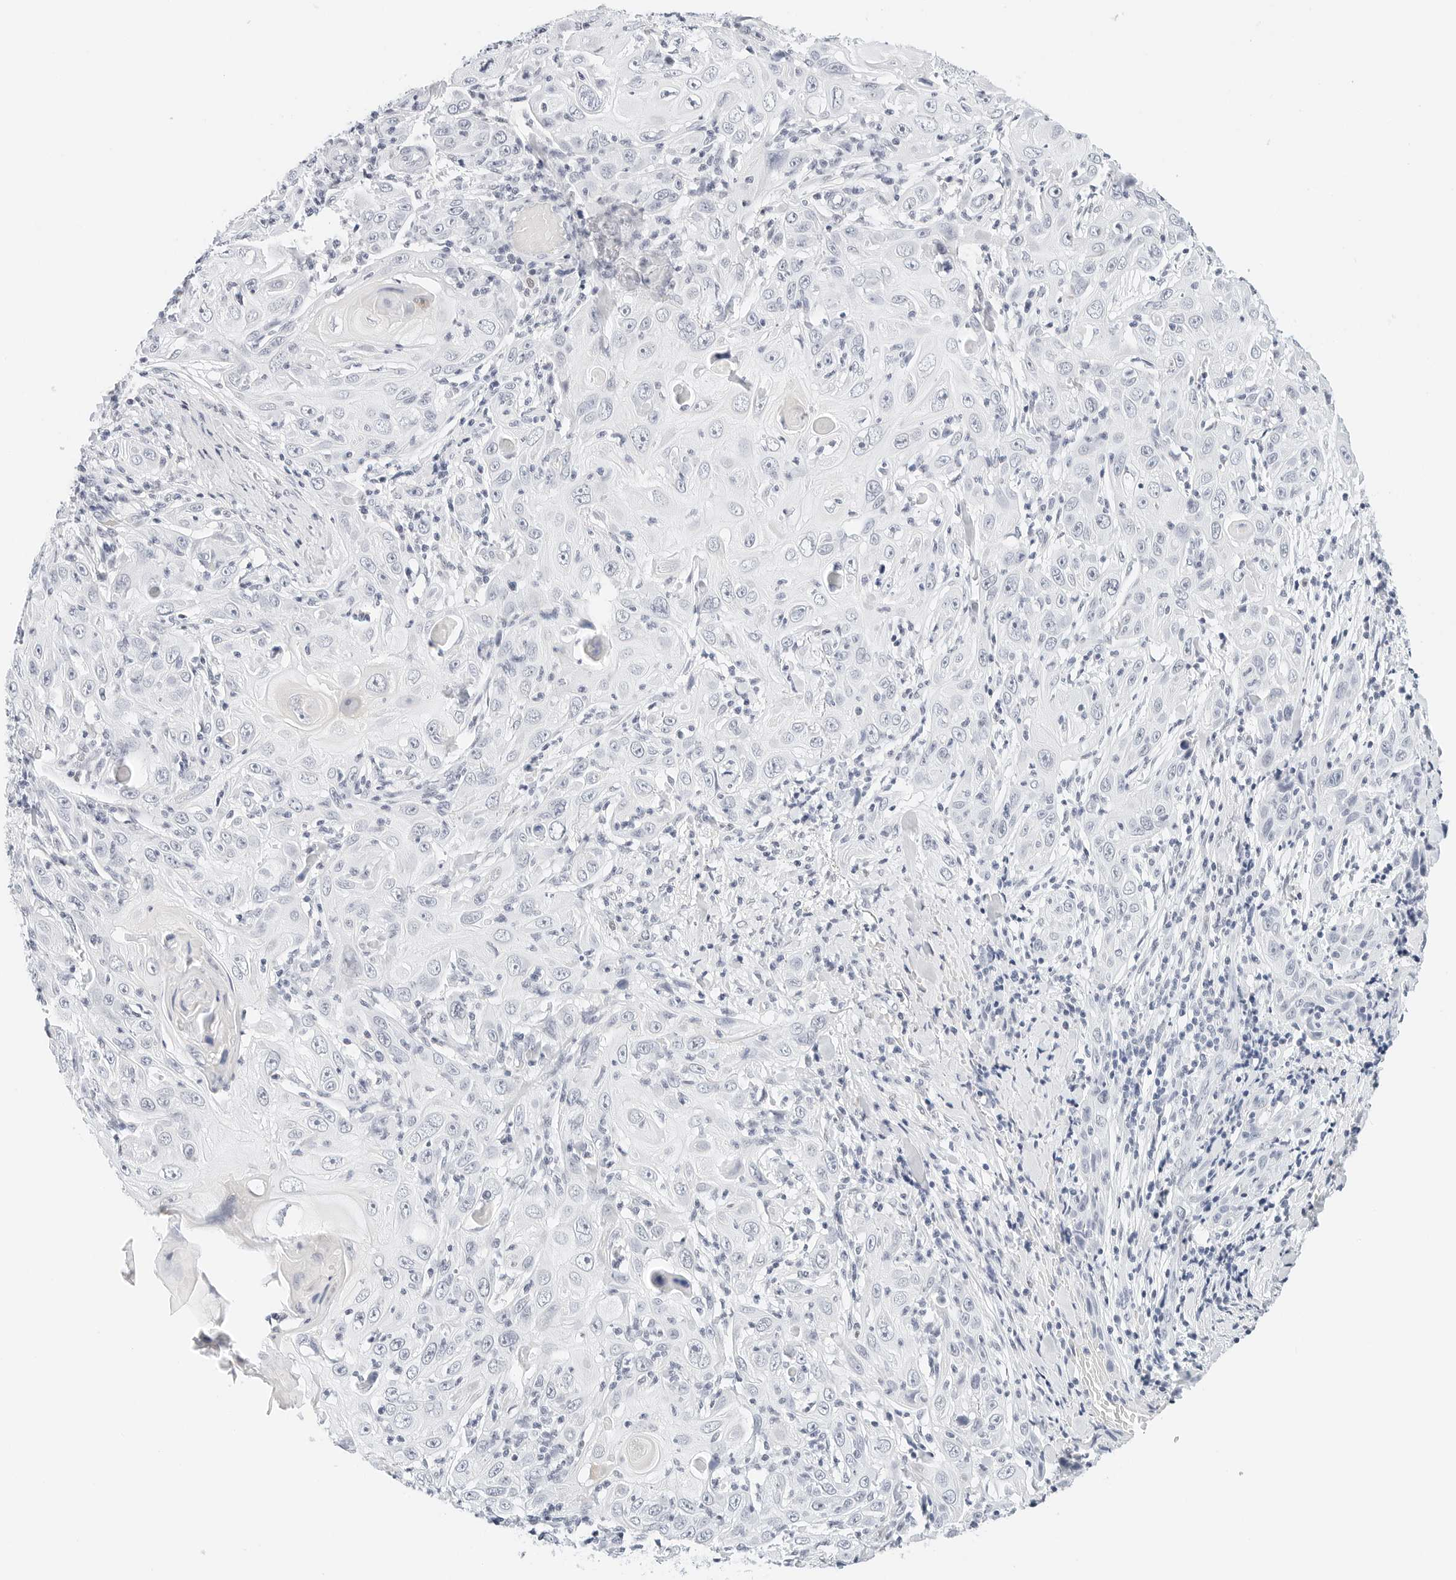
{"staining": {"intensity": "negative", "quantity": "none", "location": "none"}, "tissue": "skin cancer", "cell_type": "Tumor cells", "image_type": "cancer", "snomed": [{"axis": "morphology", "description": "Squamous cell carcinoma, NOS"}, {"axis": "topography", "description": "Skin"}], "caption": "Immunohistochemistry (IHC) image of neoplastic tissue: skin squamous cell carcinoma stained with DAB reveals no significant protein staining in tumor cells.", "gene": "CD22", "patient": {"sex": "female", "age": 88}}